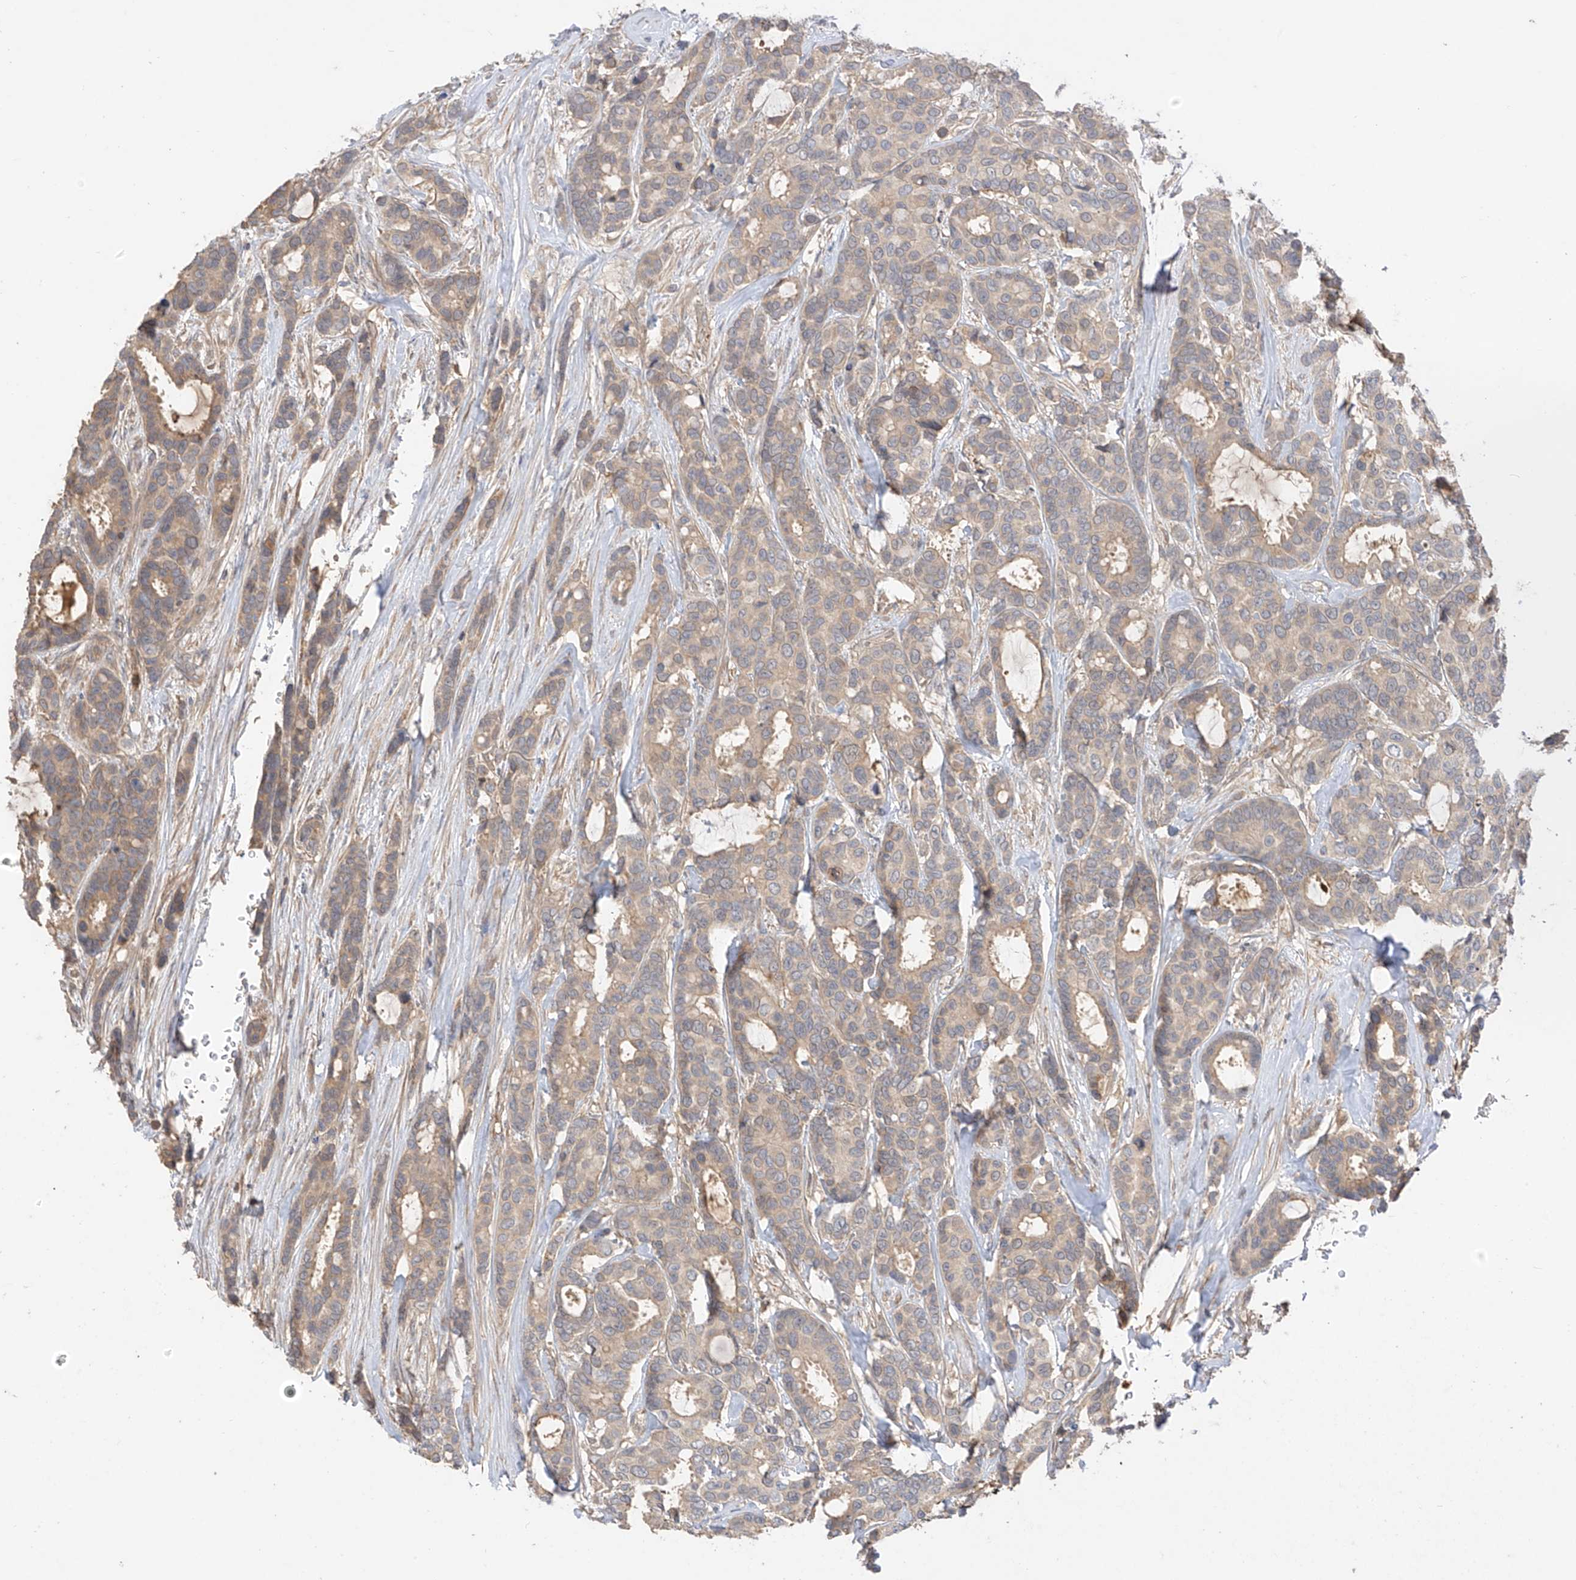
{"staining": {"intensity": "weak", "quantity": ">75%", "location": "cytoplasmic/membranous"}, "tissue": "breast cancer", "cell_type": "Tumor cells", "image_type": "cancer", "snomed": [{"axis": "morphology", "description": "Duct carcinoma"}, {"axis": "topography", "description": "Breast"}], "caption": "Human invasive ductal carcinoma (breast) stained with a protein marker demonstrates weak staining in tumor cells.", "gene": "CACNA2D4", "patient": {"sex": "female", "age": 87}}